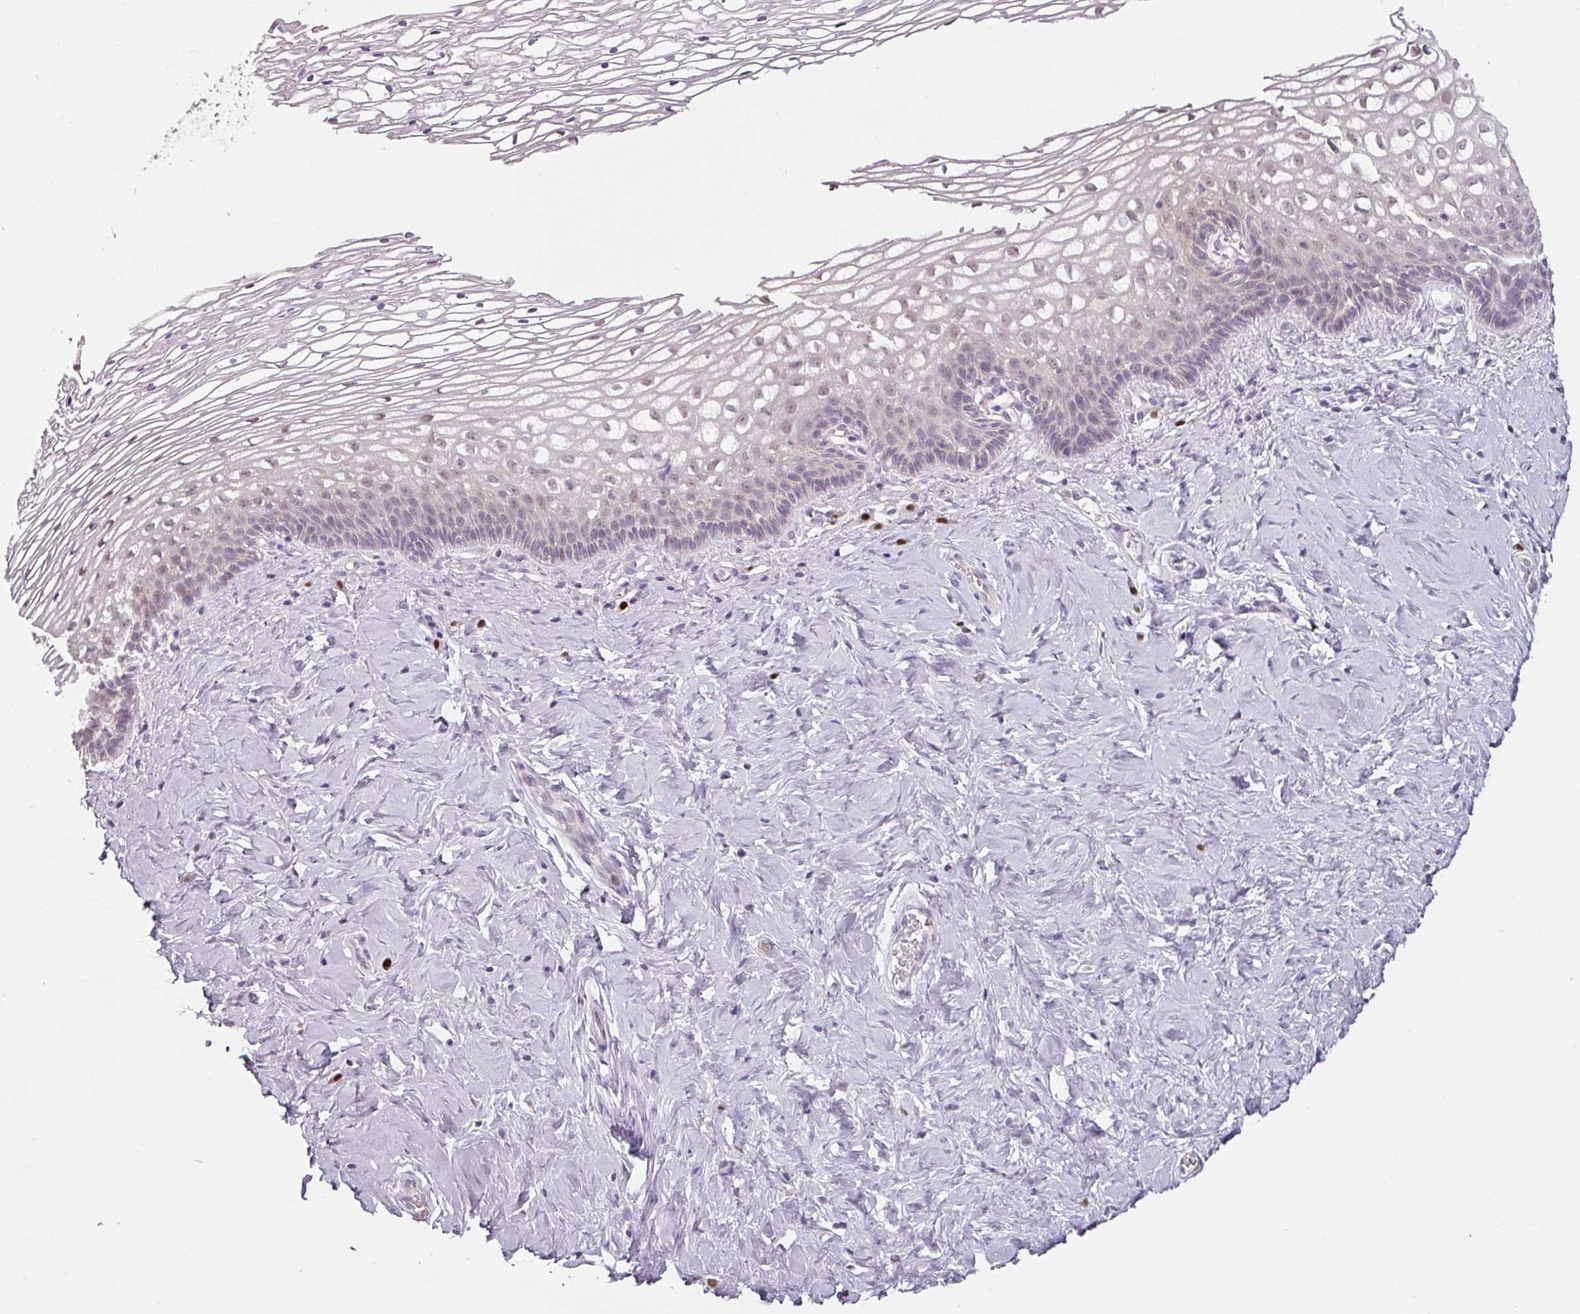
{"staining": {"intensity": "moderate", "quantity": "25%-75%", "location": "cytoplasmic/membranous,nuclear"}, "tissue": "cervix", "cell_type": "Glandular cells", "image_type": "normal", "snomed": [{"axis": "morphology", "description": "Normal tissue, NOS"}, {"axis": "topography", "description": "Cervix"}], "caption": "Unremarkable cervix displays moderate cytoplasmic/membranous,nuclear staining in approximately 25%-75% of glandular cells.", "gene": "ZBTB6", "patient": {"sex": "female", "age": 36}}